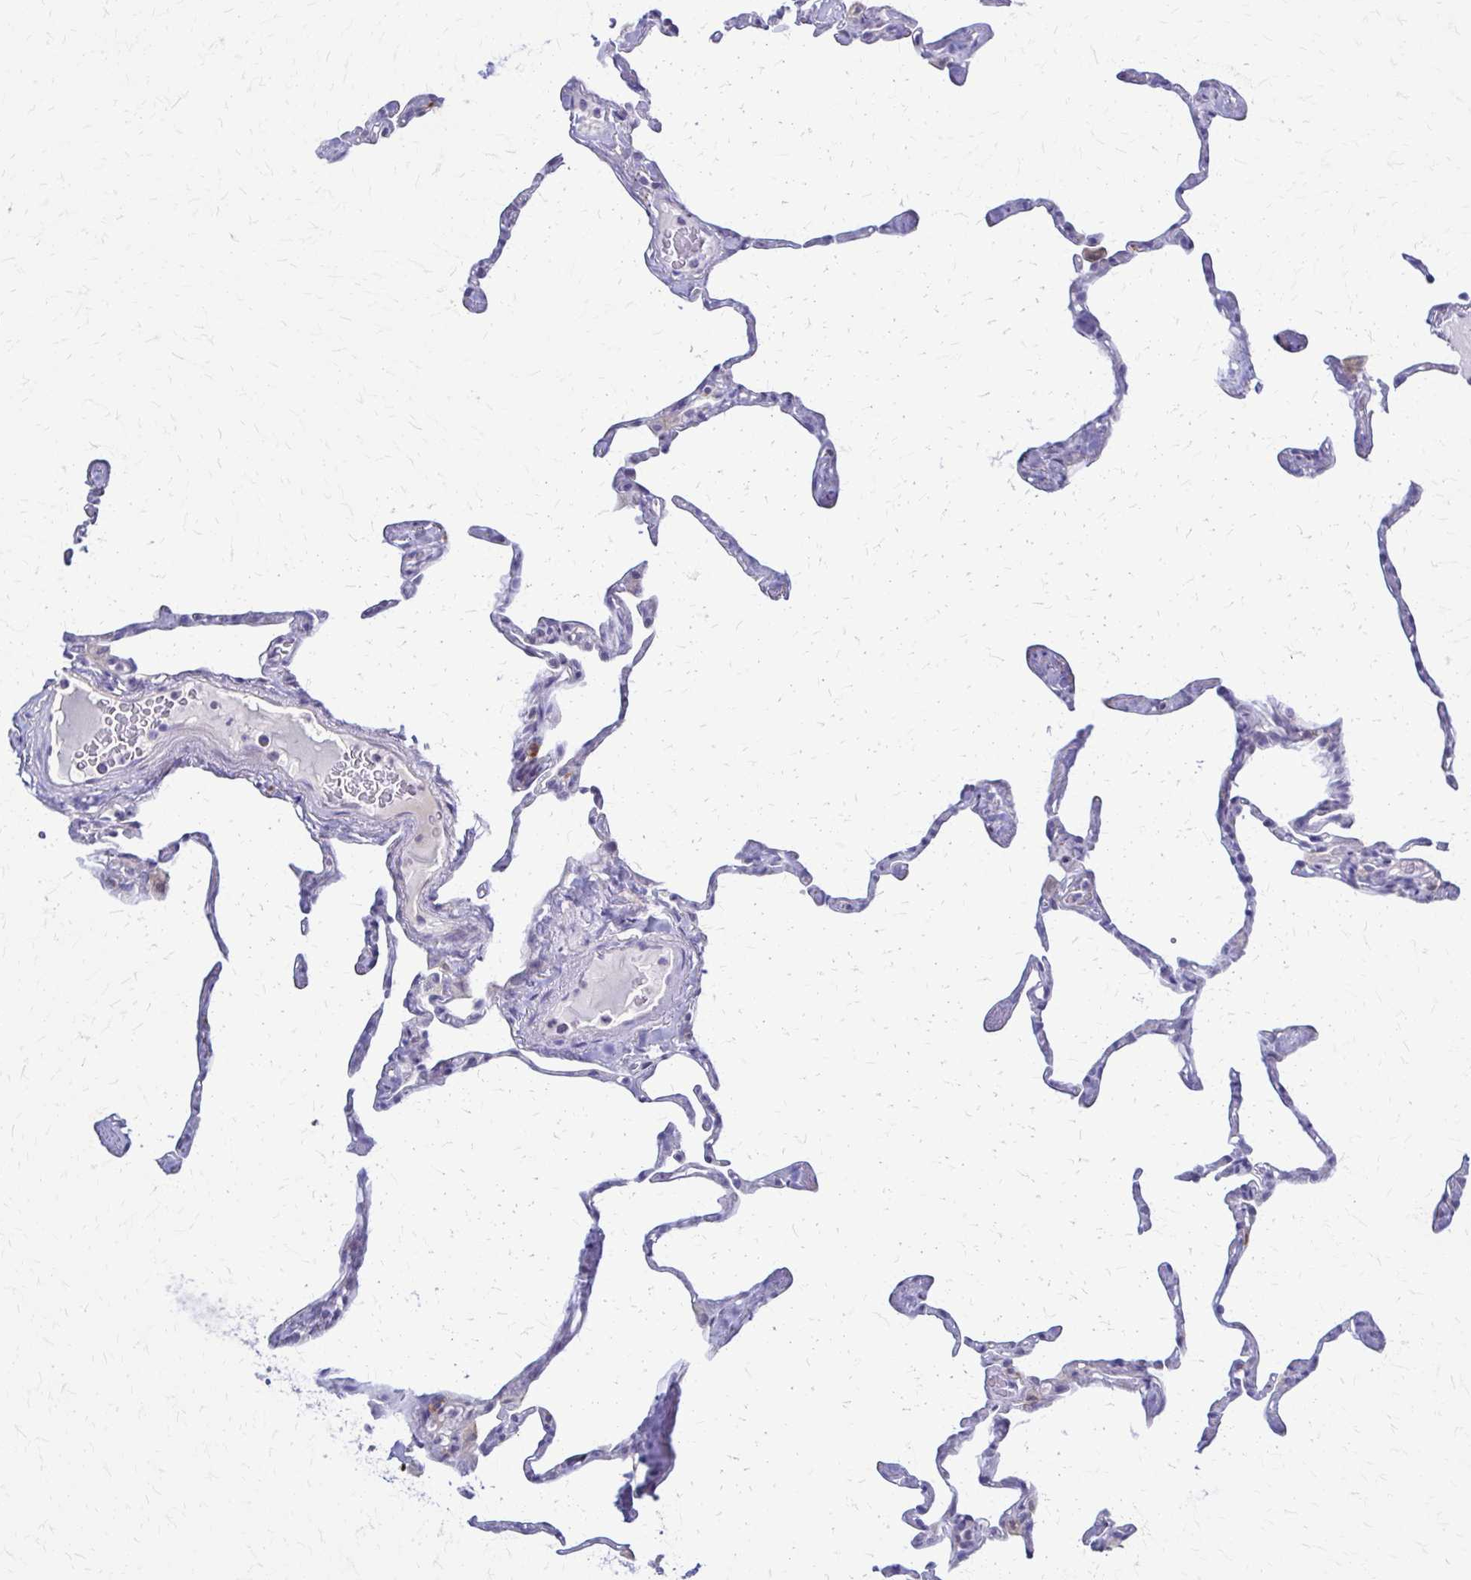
{"staining": {"intensity": "negative", "quantity": "none", "location": "none"}, "tissue": "lung", "cell_type": "Alveolar cells", "image_type": "normal", "snomed": [{"axis": "morphology", "description": "Normal tissue, NOS"}, {"axis": "topography", "description": "Lung"}], "caption": "The immunohistochemistry (IHC) micrograph has no significant positivity in alveolar cells of lung.", "gene": "RHOBTB2", "patient": {"sex": "male", "age": 65}}